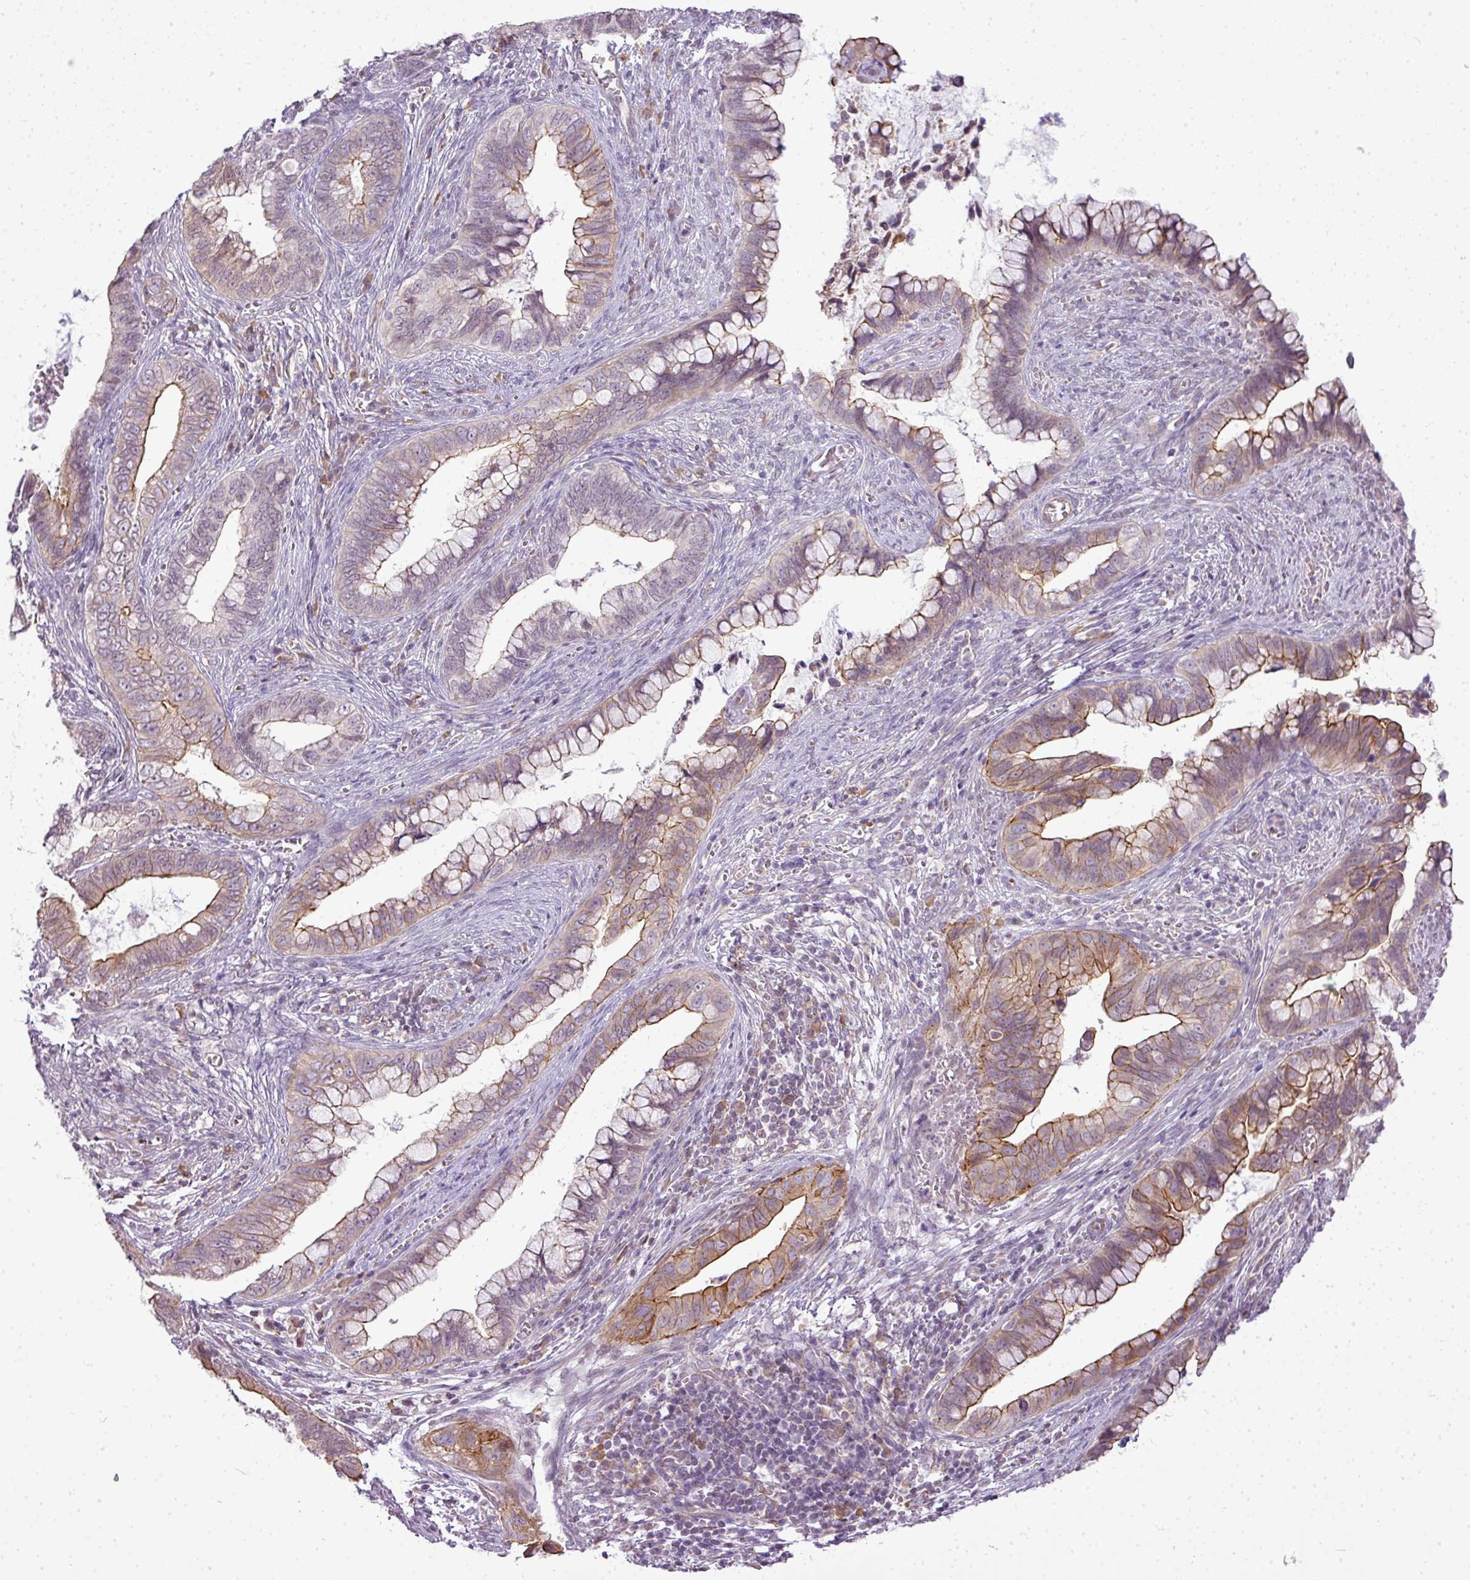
{"staining": {"intensity": "moderate", "quantity": "25%-75%", "location": "cytoplasmic/membranous"}, "tissue": "cervical cancer", "cell_type": "Tumor cells", "image_type": "cancer", "snomed": [{"axis": "morphology", "description": "Adenocarcinoma, NOS"}, {"axis": "topography", "description": "Cervix"}], "caption": "This is an image of immunohistochemistry (IHC) staining of adenocarcinoma (cervical), which shows moderate positivity in the cytoplasmic/membranous of tumor cells.", "gene": "COX18", "patient": {"sex": "female", "age": 44}}